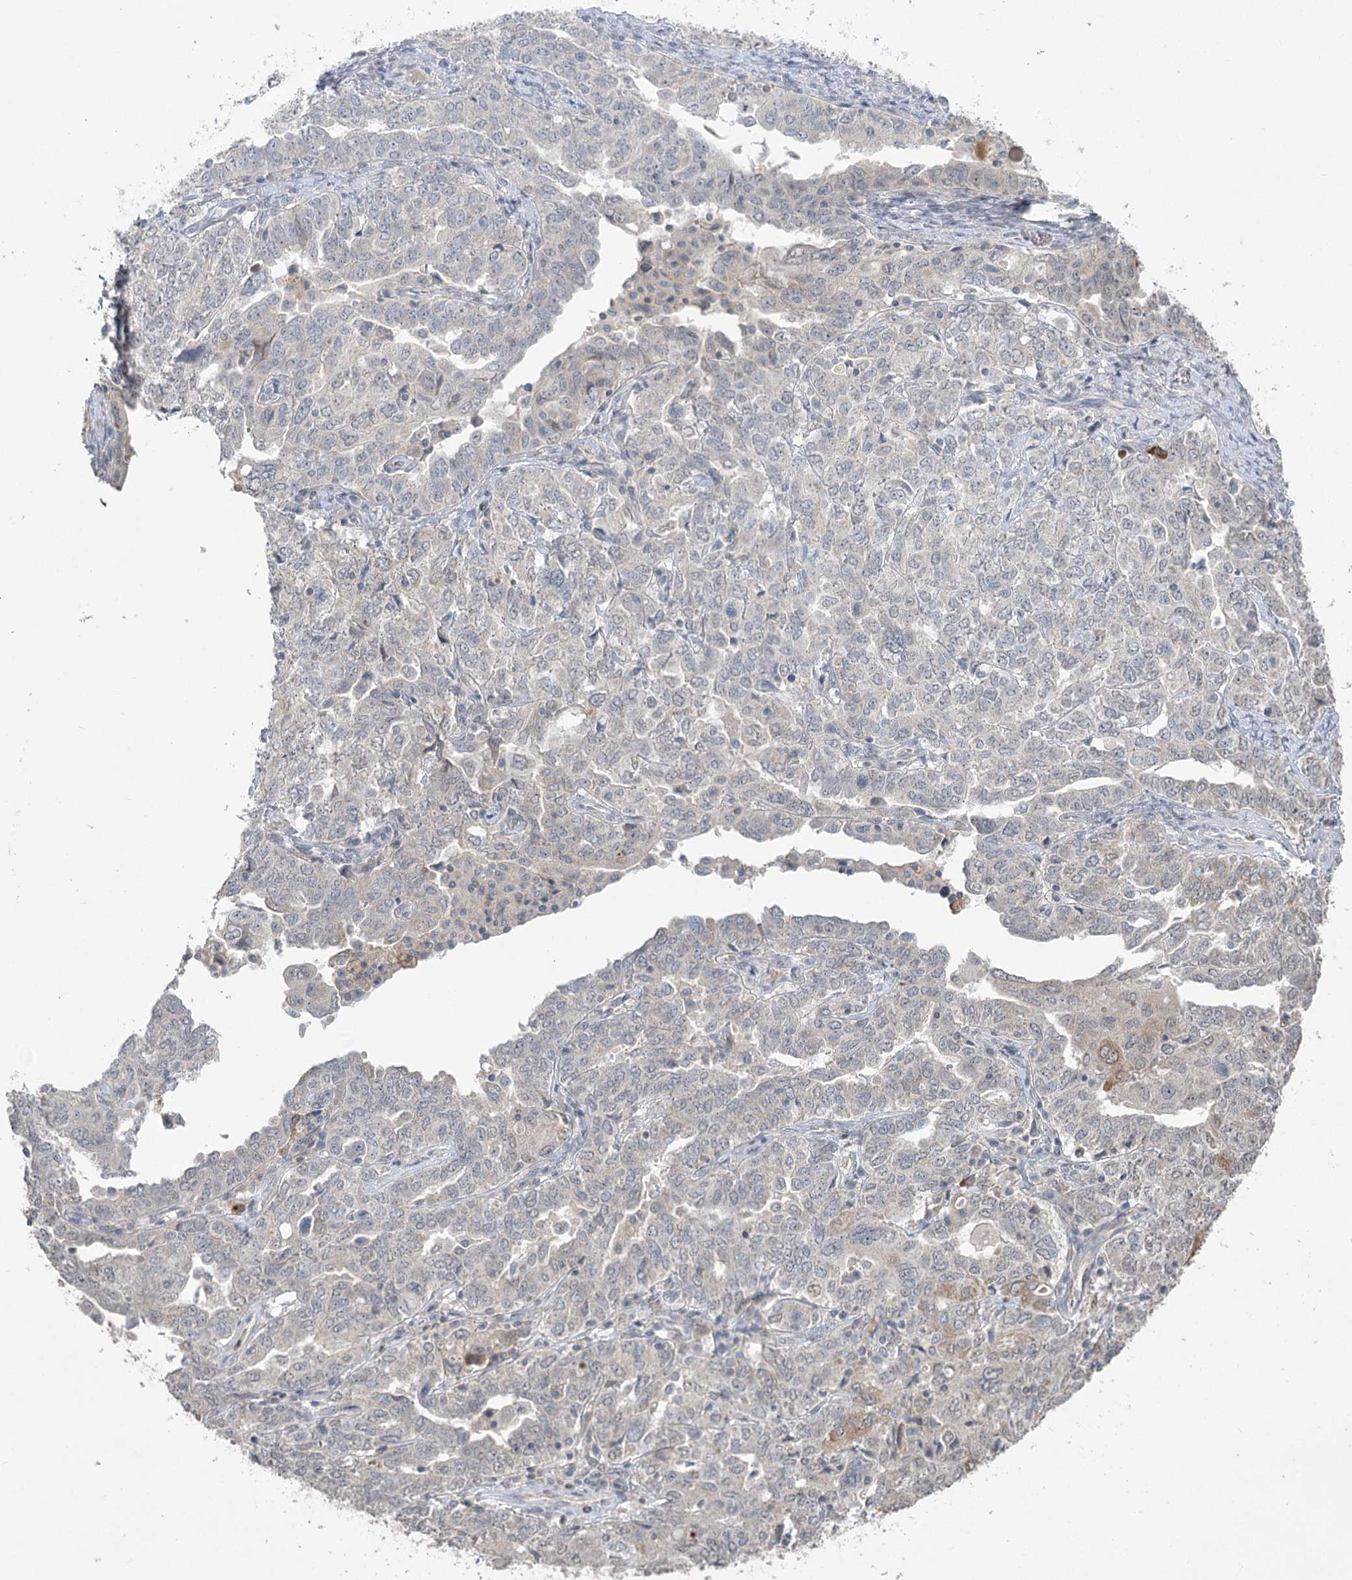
{"staining": {"intensity": "weak", "quantity": "<25%", "location": "cytoplasmic/membranous"}, "tissue": "ovarian cancer", "cell_type": "Tumor cells", "image_type": "cancer", "snomed": [{"axis": "morphology", "description": "Carcinoma, endometroid"}, {"axis": "topography", "description": "Ovary"}], "caption": "This is a histopathology image of IHC staining of ovarian cancer, which shows no positivity in tumor cells.", "gene": "TRAF3IP1", "patient": {"sex": "female", "age": 62}}